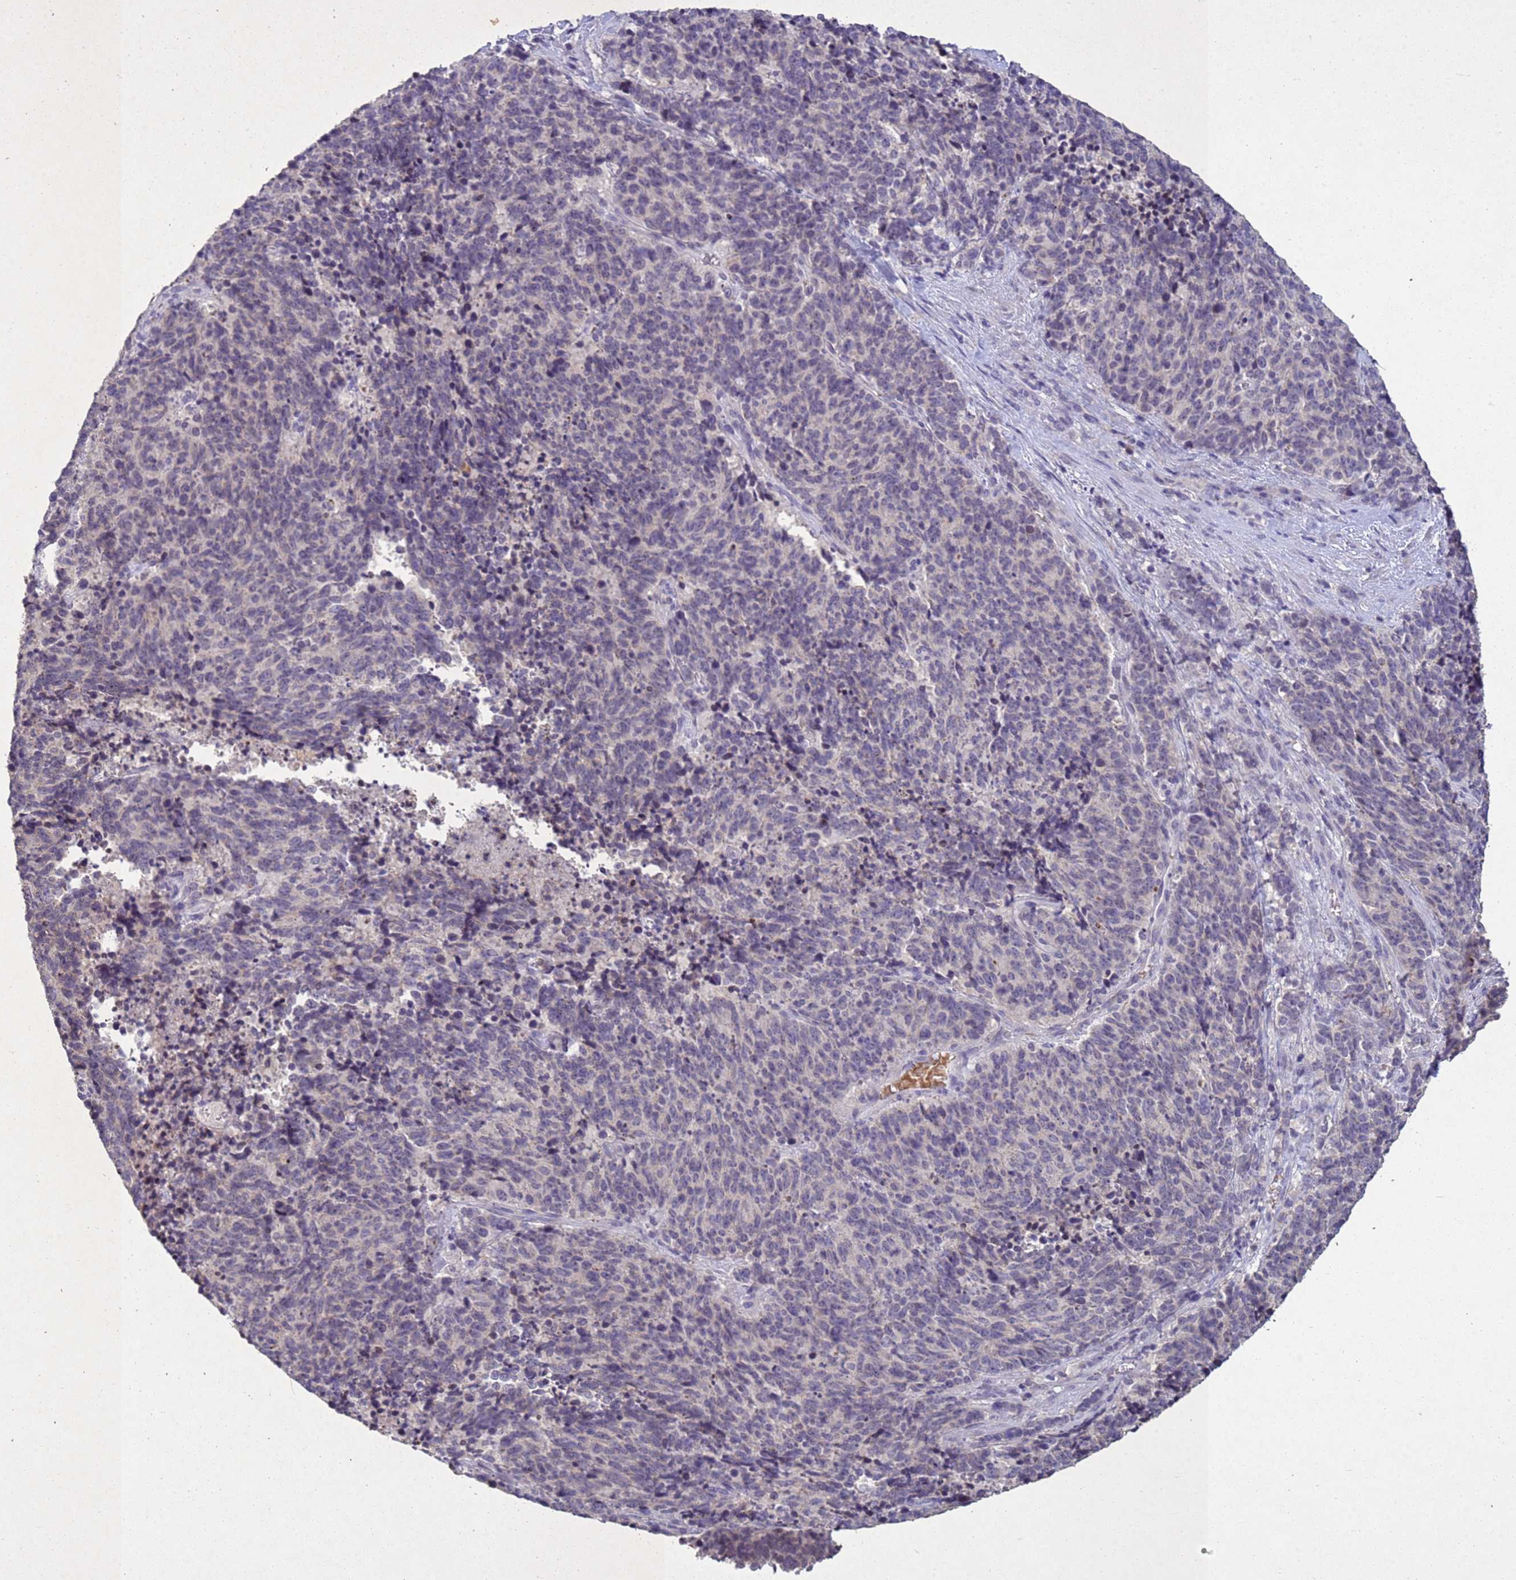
{"staining": {"intensity": "negative", "quantity": "none", "location": "none"}, "tissue": "cervical cancer", "cell_type": "Tumor cells", "image_type": "cancer", "snomed": [{"axis": "morphology", "description": "Squamous cell carcinoma, NOS"}, {"axis": "topography", "description": "Cervix"}], "caption": "Cervical cancer was stained to show a protein in brown. There is no significant staining in tumor cells.", "gene": "NLRP11", "patient": {"sex": "female", "age": 29}}